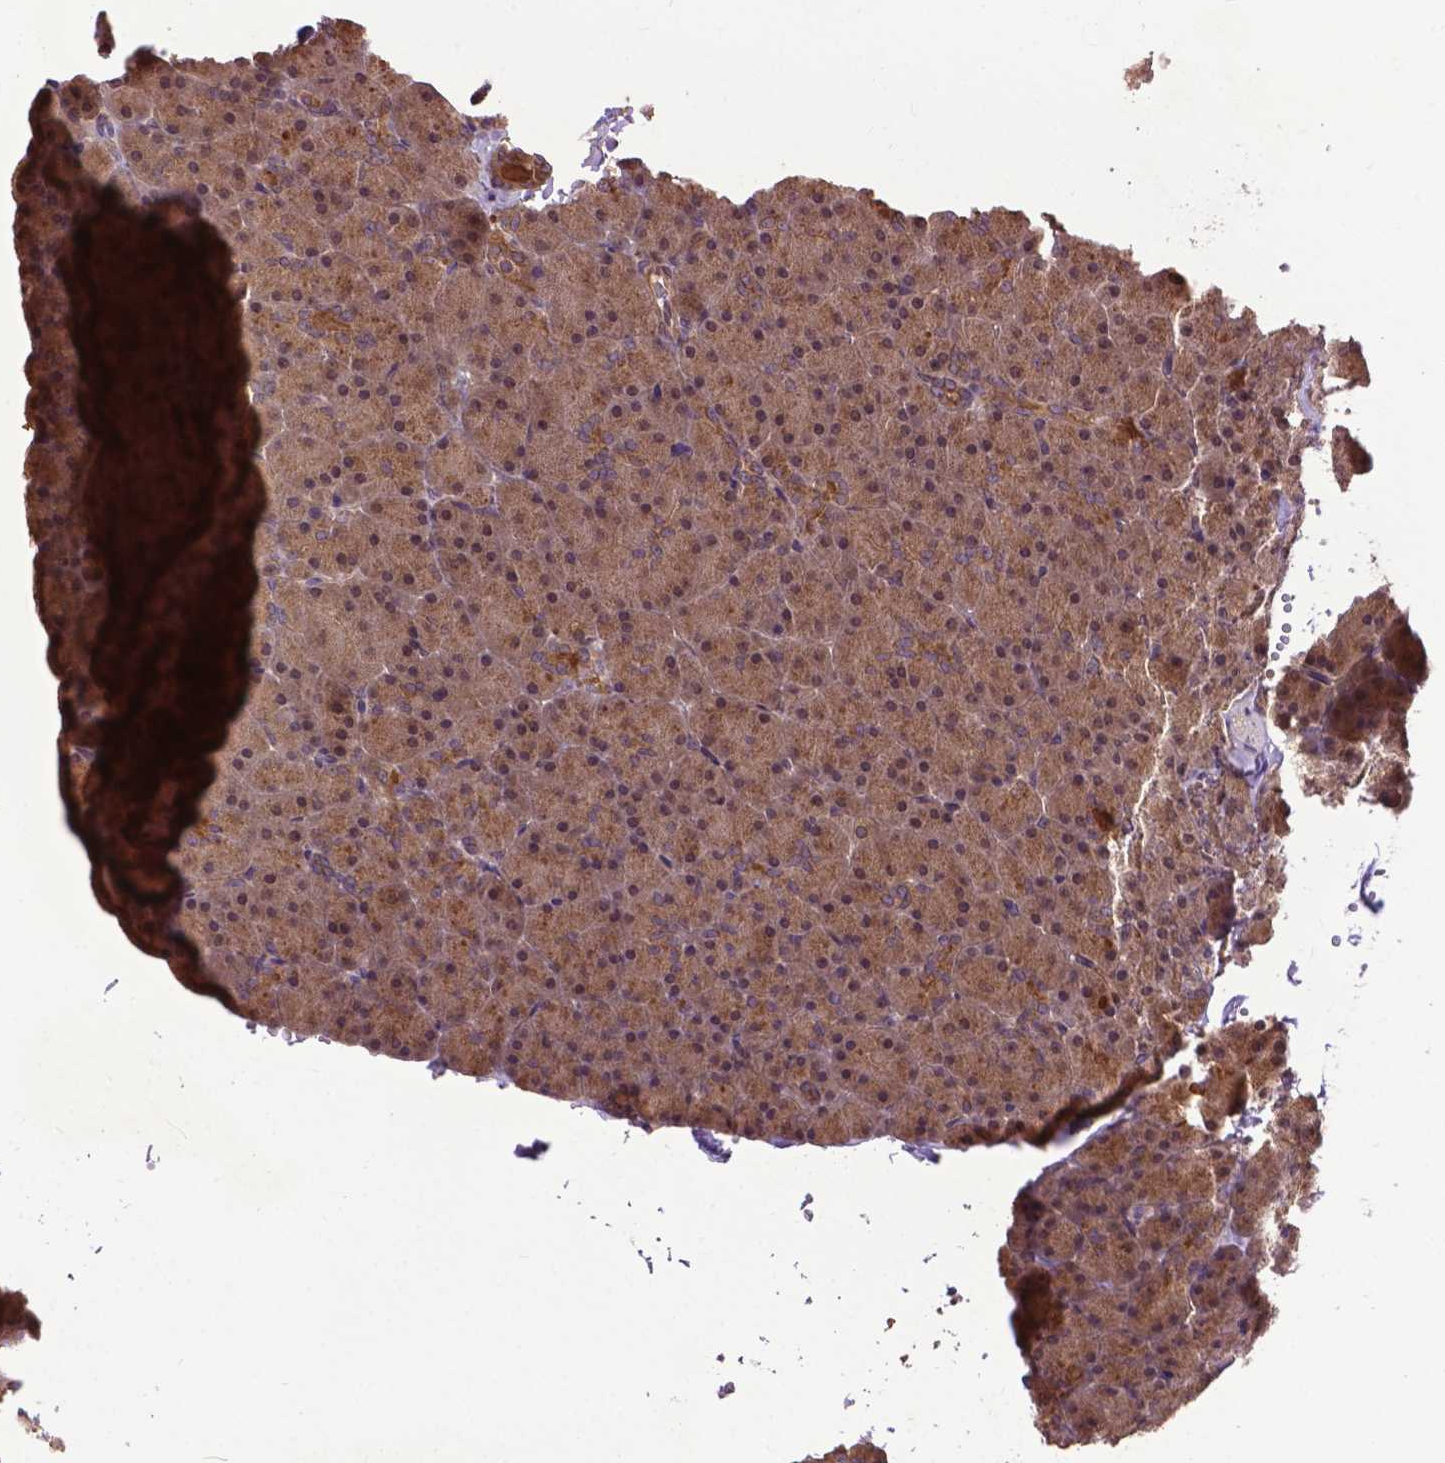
{"staining": {"intensity": "strong", "quantity": ">75%", "location": "cytoplasmic/membranous"}, "tissue": "carcinoid", "cell_type": "Tumor cells", "image_type": "cancer", "snomed": [{"axis": "morphology", "description": "Normal tissue, NOS"}, {"axis": "morphology", "description": "Carcinoid, malignant, NOS"}, {"axis": "topography", "description": "Pancreas"}], "caption": "Immunohistochemical staining of human carcinoid reveals strong cytoplasmic/membranous protein expression in about >75% of tumor cells. Immunohistochemistry (ihc) stains the protein of interest in brown and the nuclei are stained blue.", "gene": "ZNF616", "patient": {"sex": "male", "age": 36}}